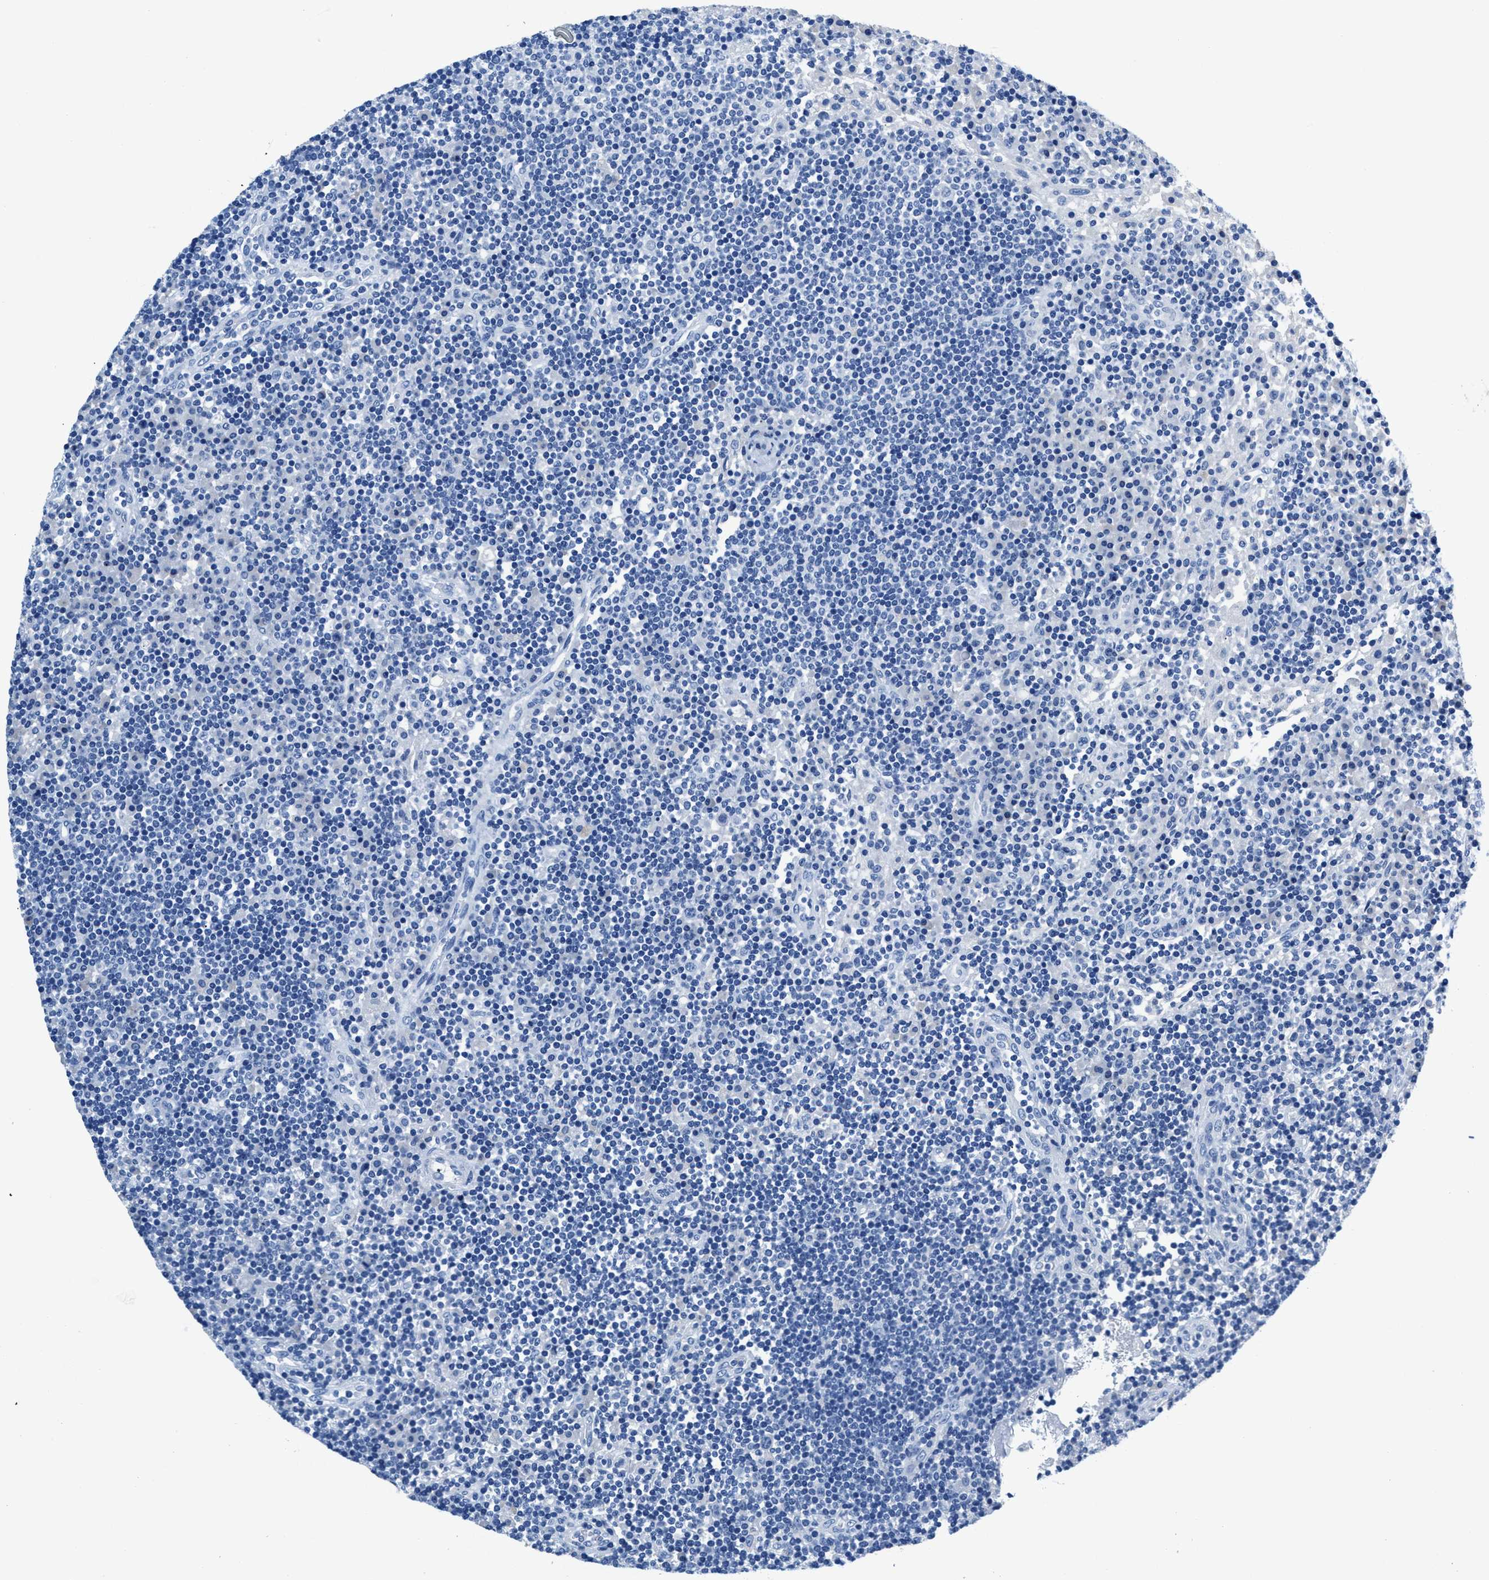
{"staining": {"intensity": "negative", "quantity": "none", "location": "none"}, "tissue": "lymph node", "cell_type": "Germinal center cells", "image_type": "normal", "snomed": [{"axis": "morphology", "description": "Normal tissue, NOS"}, {"axis": "topography", "description": "Lymph node"}], "caption": "A micrograph of human lymph node is negative for staining in germinal center cells. The staining was performed using DAB to visualize the protein expression in brown, while the nuclei were stained in blue with hematoxylin (Magnification: 20x).", "gene": "SLFN13", "patient": {"sex": "female", "age": 53}}